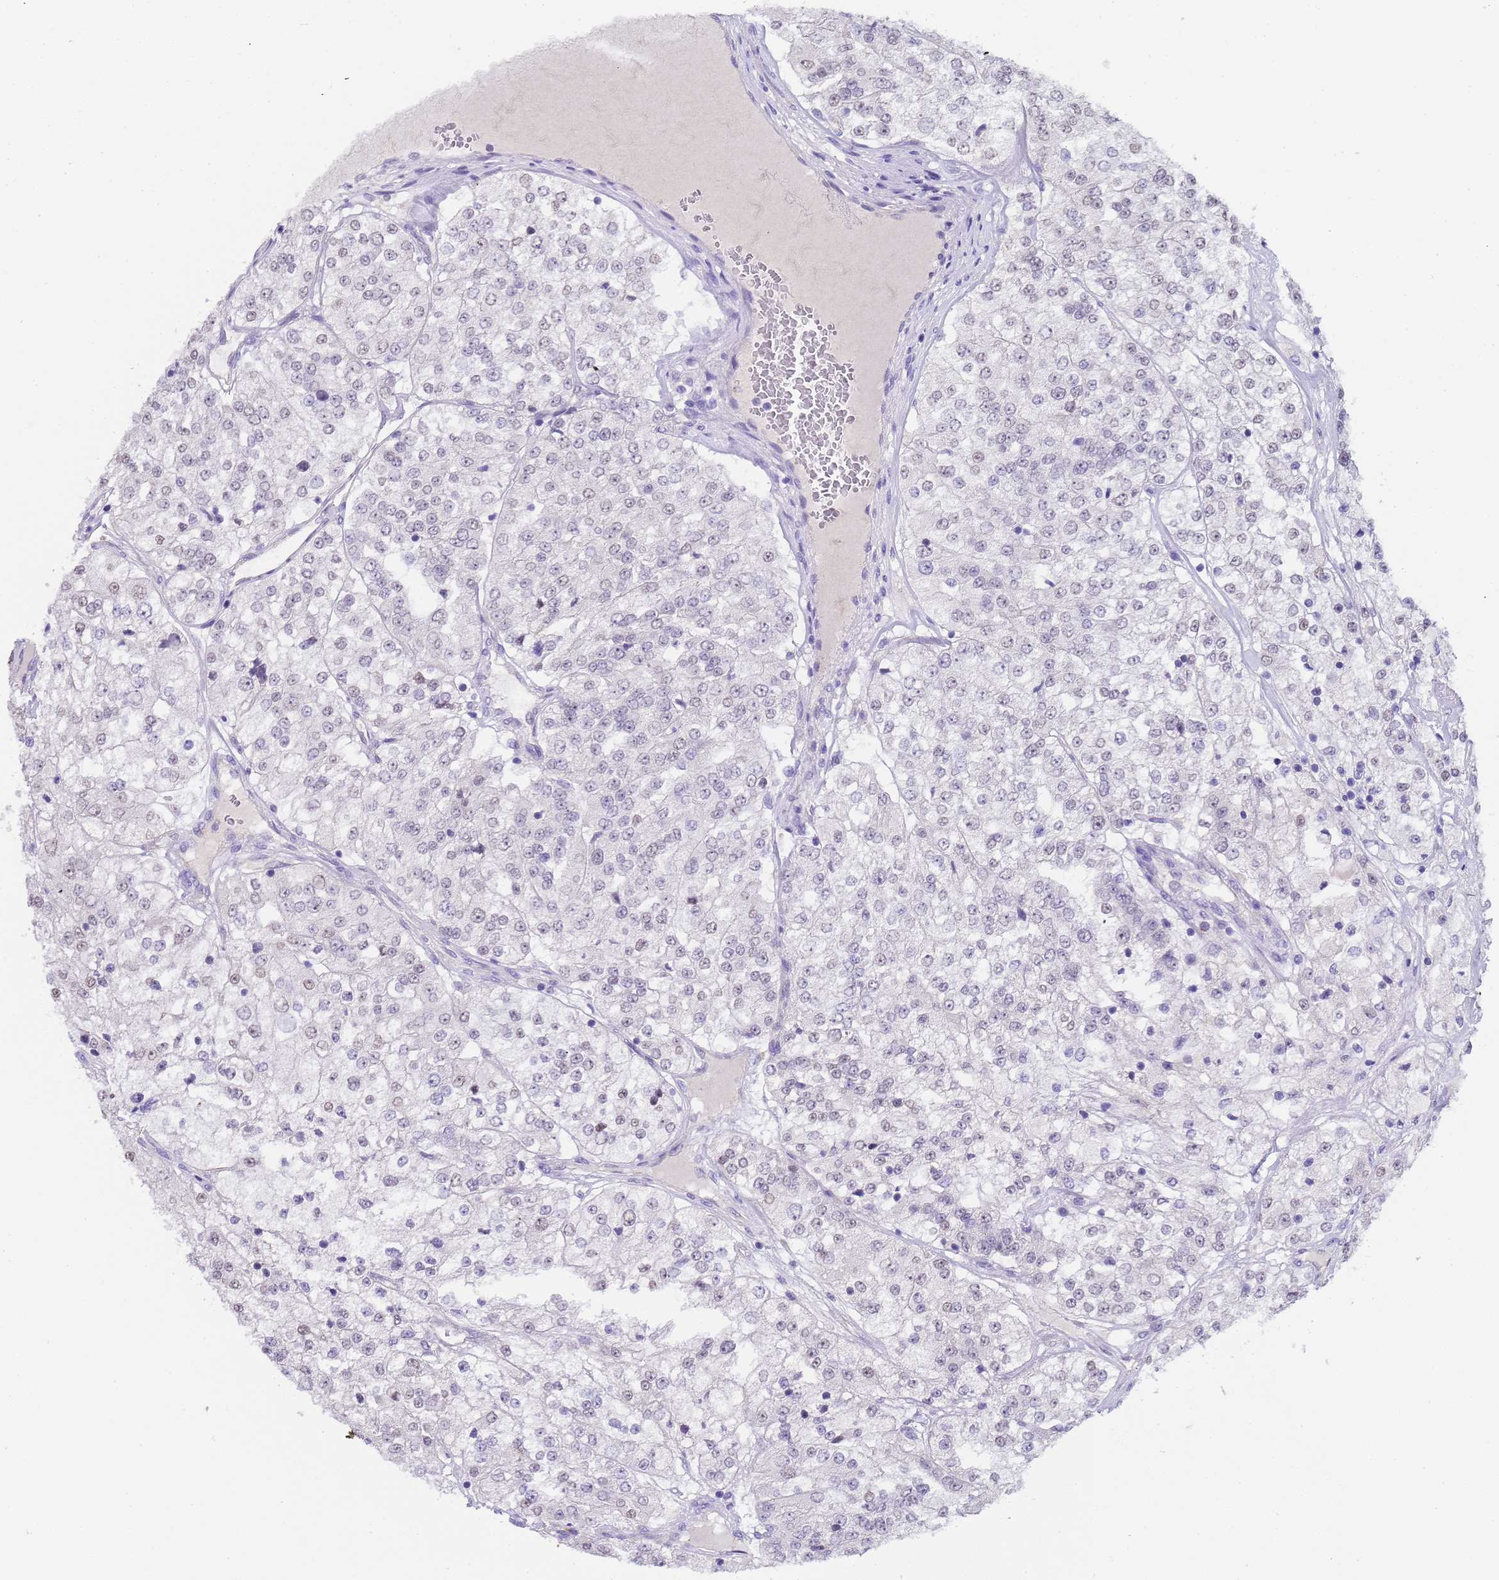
{"staining": {"intensity": "negative", "quantity": "none", "location": "none"}, "tissue": "renal cancer", "cell_type": "Tumor cells", "image_type": "cancer", "snomed": [{"axis": "morphology", "description": "Adenocarcinoma, NOS"}, {"axis": "topography", "description": "Kidney"}], "caption": "Tumor cells are negative for brown protein staining in renal adenocarcinoma.", "gene": "CTRC", "patient": {"sex": "female", "age": 63}}